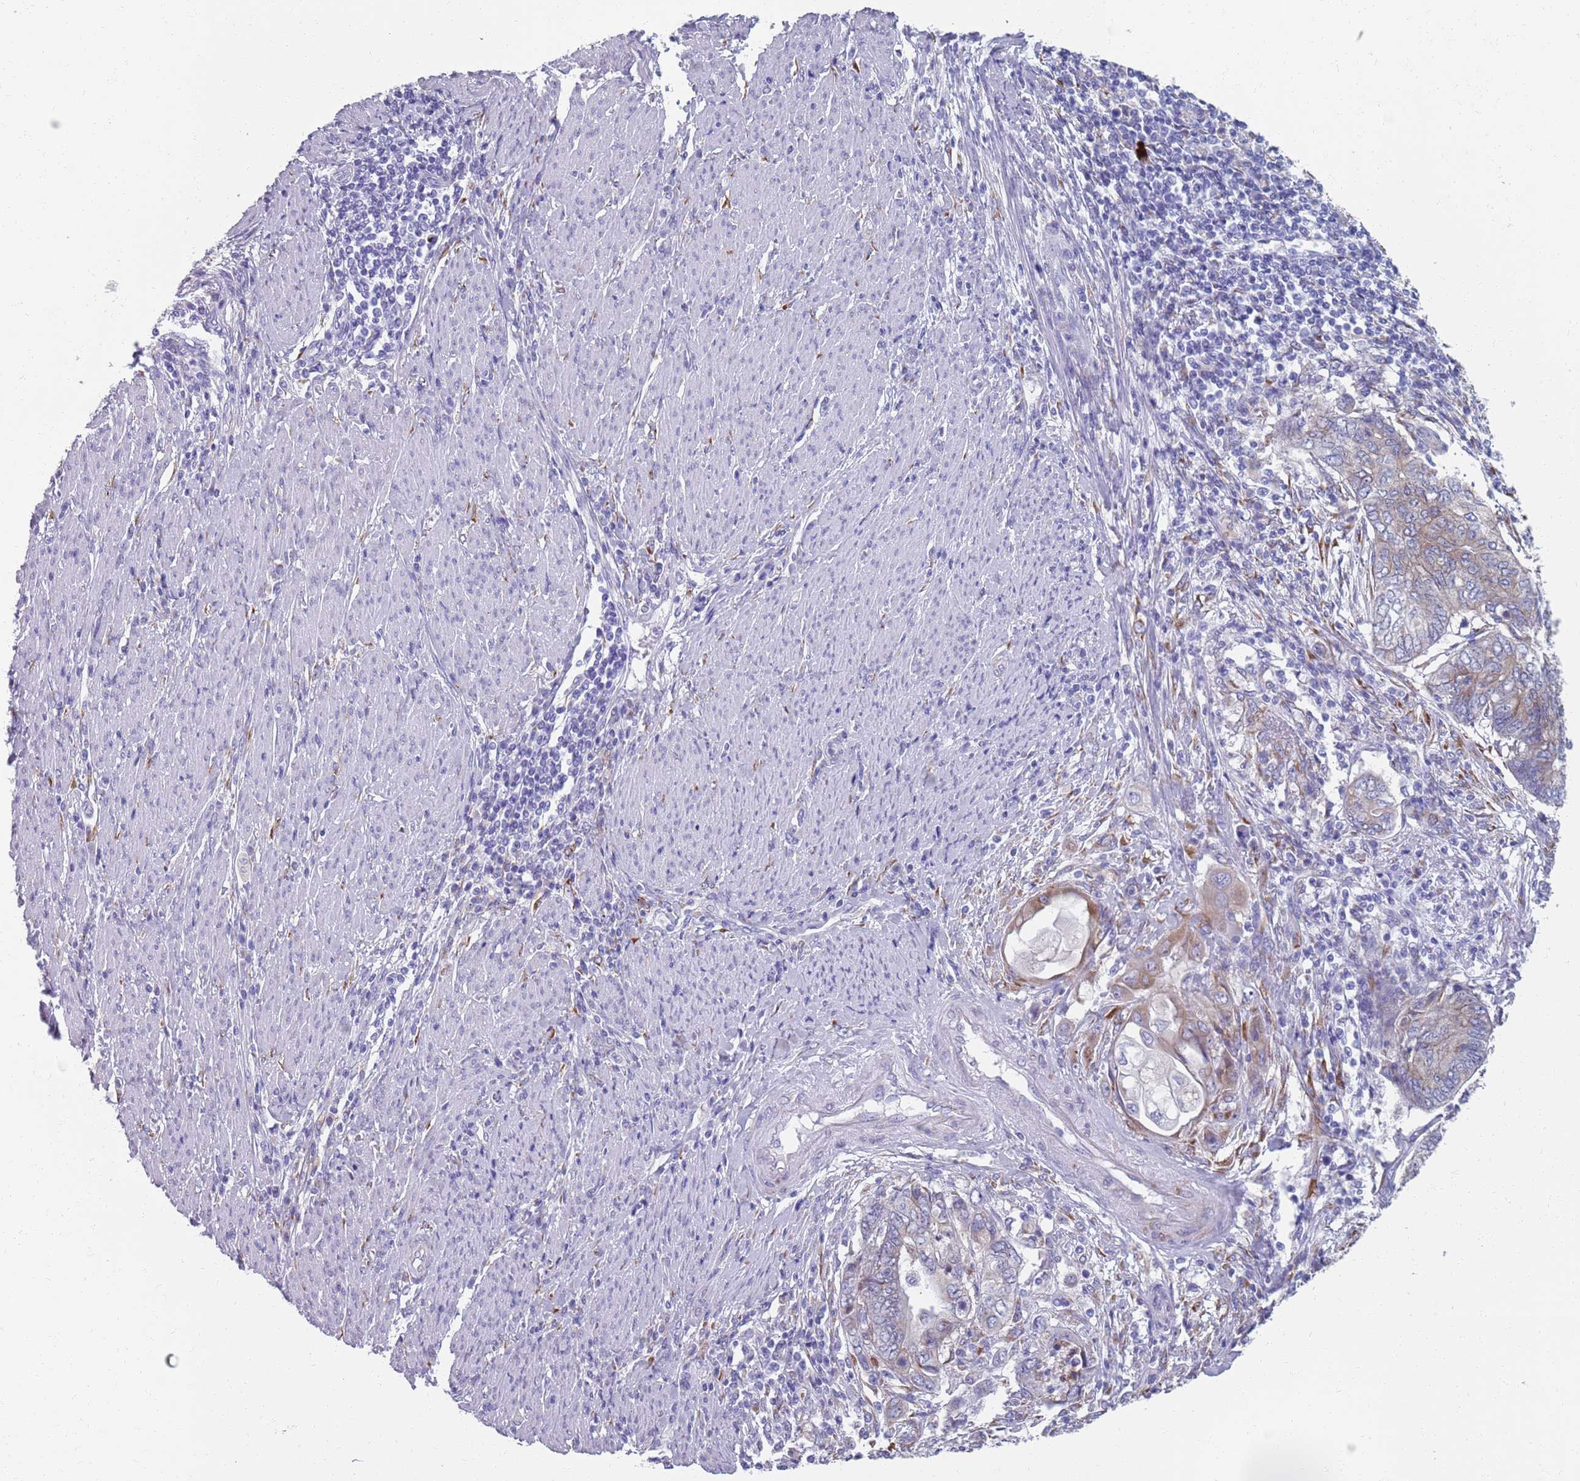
{"staining": {"intensity": "moderate", "quantity": "25%-75%", "location": "cytoplasmic/membranous"}, "tissue": "endometrial cancer", "cell_type": "Tumor cells", "image_type": "cancer", "snomed": [{"axis": "morphology", "description": "Adenocarcinoma, NOS"}, {"axis": "topography", "description": "Uterus"}, {"axis": "topography", "description": "Endometrium"}], "caption": "Approximately 25%-75% of tumor cells in human endometrial cancer show moderate cytoplasmic/membranous protein staining as visualized by brown immunohistochemical staining.", "gene": "PLOD1", "patient": {"sex": "female", "age": 70}}